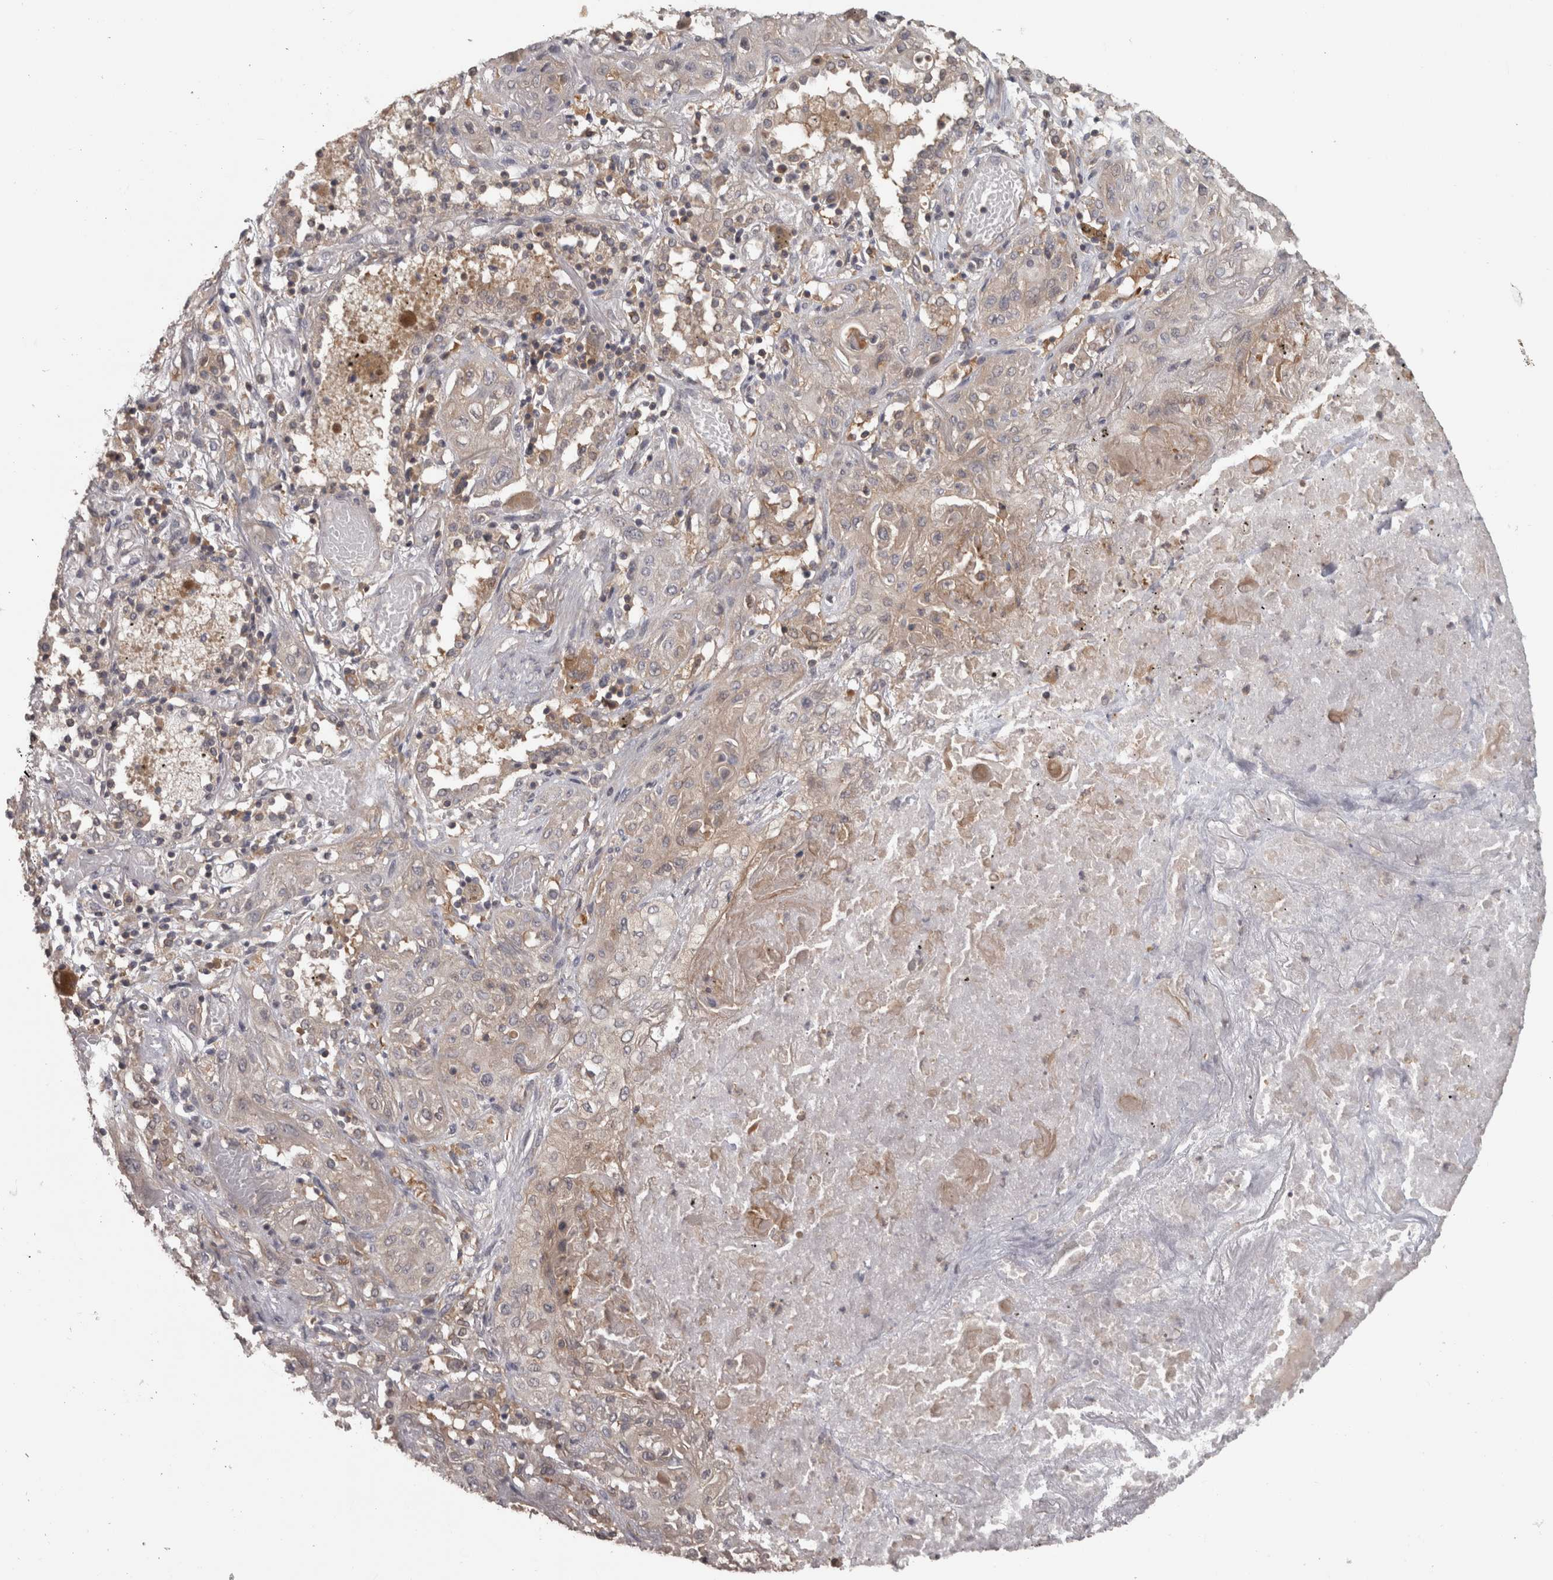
{"staining": {"intensity": "weak", "quantity": "<25%", "location": "cytoplasmic/membranous"}, "tissue": "lung cancer", "cell_type": "Tumor cells", "image_type": "cancer", "snomed": [{"axis": "morphology", "description": "Squamous cell carcinoma, NOS"}, {"axis": "topography", "description": "Lung"}], "caption": "This is an immunohistochemistry histopathology image of human lung cancer (squamous cell carcinoma). There is no expression in tumor cells.", "gene": "MICU3", "patient": {"sex": "female", "age": 47}}